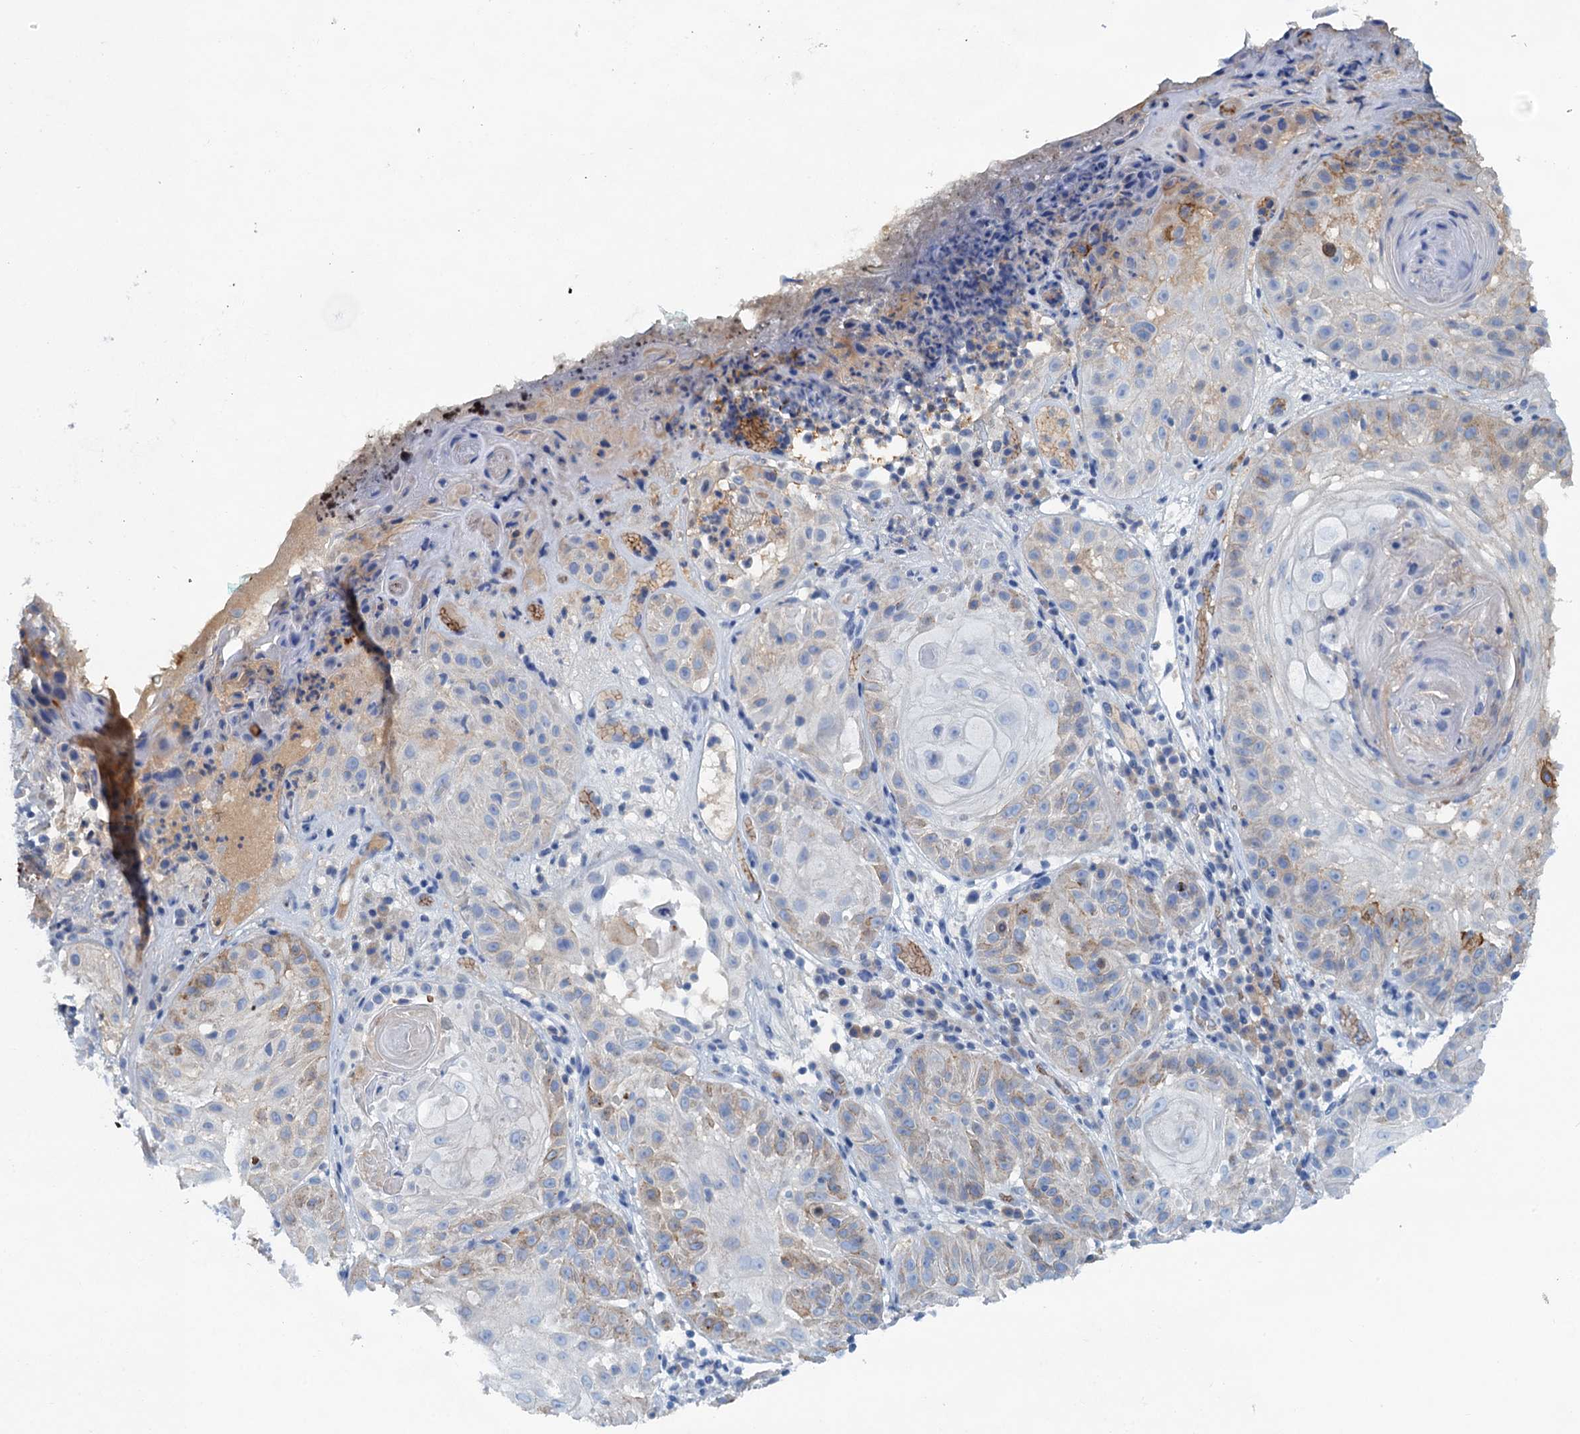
{"staining": {"intensity": "weak", "quantity": "25%-75%", "location": "cytoplasmic/membranous"}, "tissue": "skin cancer", "cell_type": "Tumor cells", "image_type": "cancer", "snomed": [{"axis": "morphology", "description": "Normal tissue, NOS"}, {"axis": "morphology", "description": "Basal cell carcinoma"}, {"axis": "topography", "description": "Skin"}], "caption": "This is a histology image of immunohistochemistry (IHC) staining of skin cancer, which shows weak staining in the cytoplasmic/membranous of tumor cells.", "gene": "MYADML2", "patient": {"sex": "male", "age": 93}}